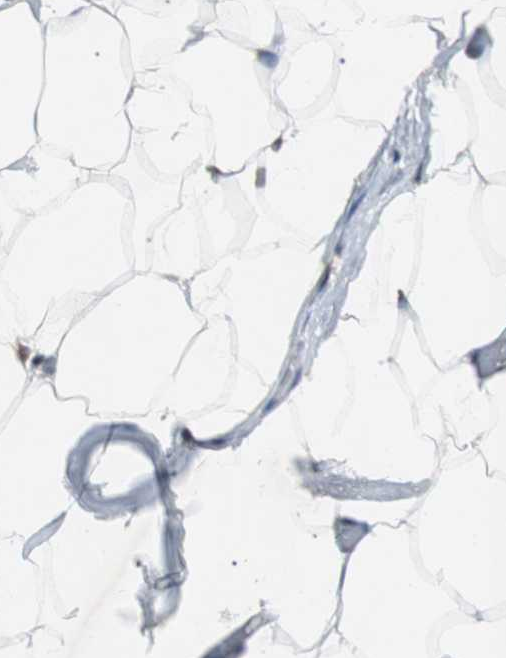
{"staining": {"intensity": "negative", "quantity": "none", "location": "none"}, "tissue": "adipose tissue", "cell_type": "Adipocytes", "image_type": "normal", "snomed": [{"axis": "morphology", "description": "Normal tissue, NOS"}, {"axis": "topography", "description": "Breast"}, {"axis": "topography", "description": "Adipose tissue"}], "caption": "IHC of normal human adipose tissue reveals no expression in adipocytes.", "gene": "USP28", "patient": {"sex": "female", "age": 25}}